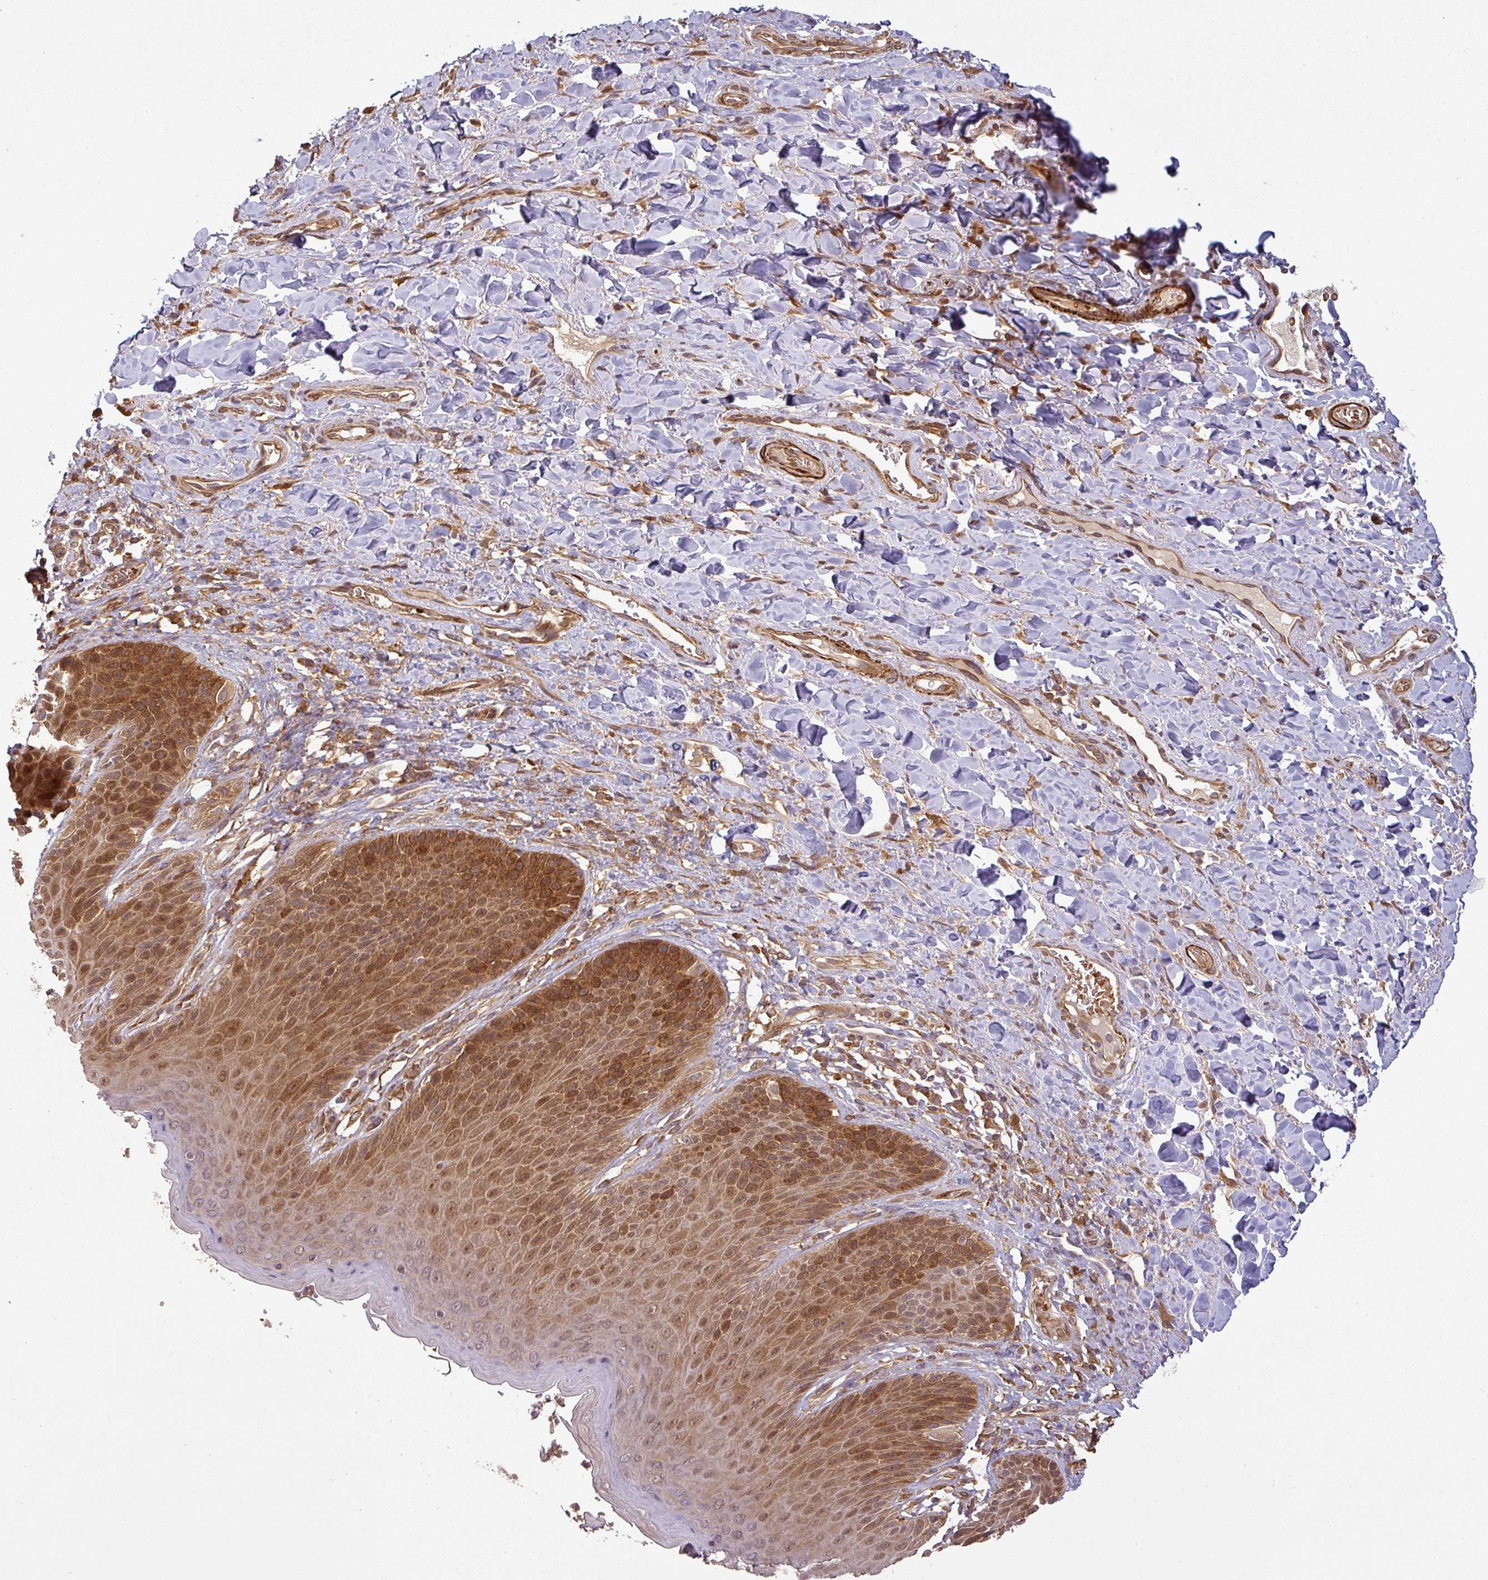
{"staining": {"intensity": "moderate", "quantity": ">75%", "location": "cytoplasmic/membranous,nuclear"}, "tissue": "skin", "cell_type": "Epidermal cells", "image_type": "normal", "snomed": [{"axis": "morphology", "description": "Normal tissue, NOS"}, {"axis": "topography", "description": "Anal"}], "caption": "Brown immunohistochemical staining in unremarkable skin displays moderate cytoplasmic/membranous,nuclear positivity in approximately >75% of epidermal cells.", "gene": "MAP3K6", "patient": {"sex": "female", "age": 89}}